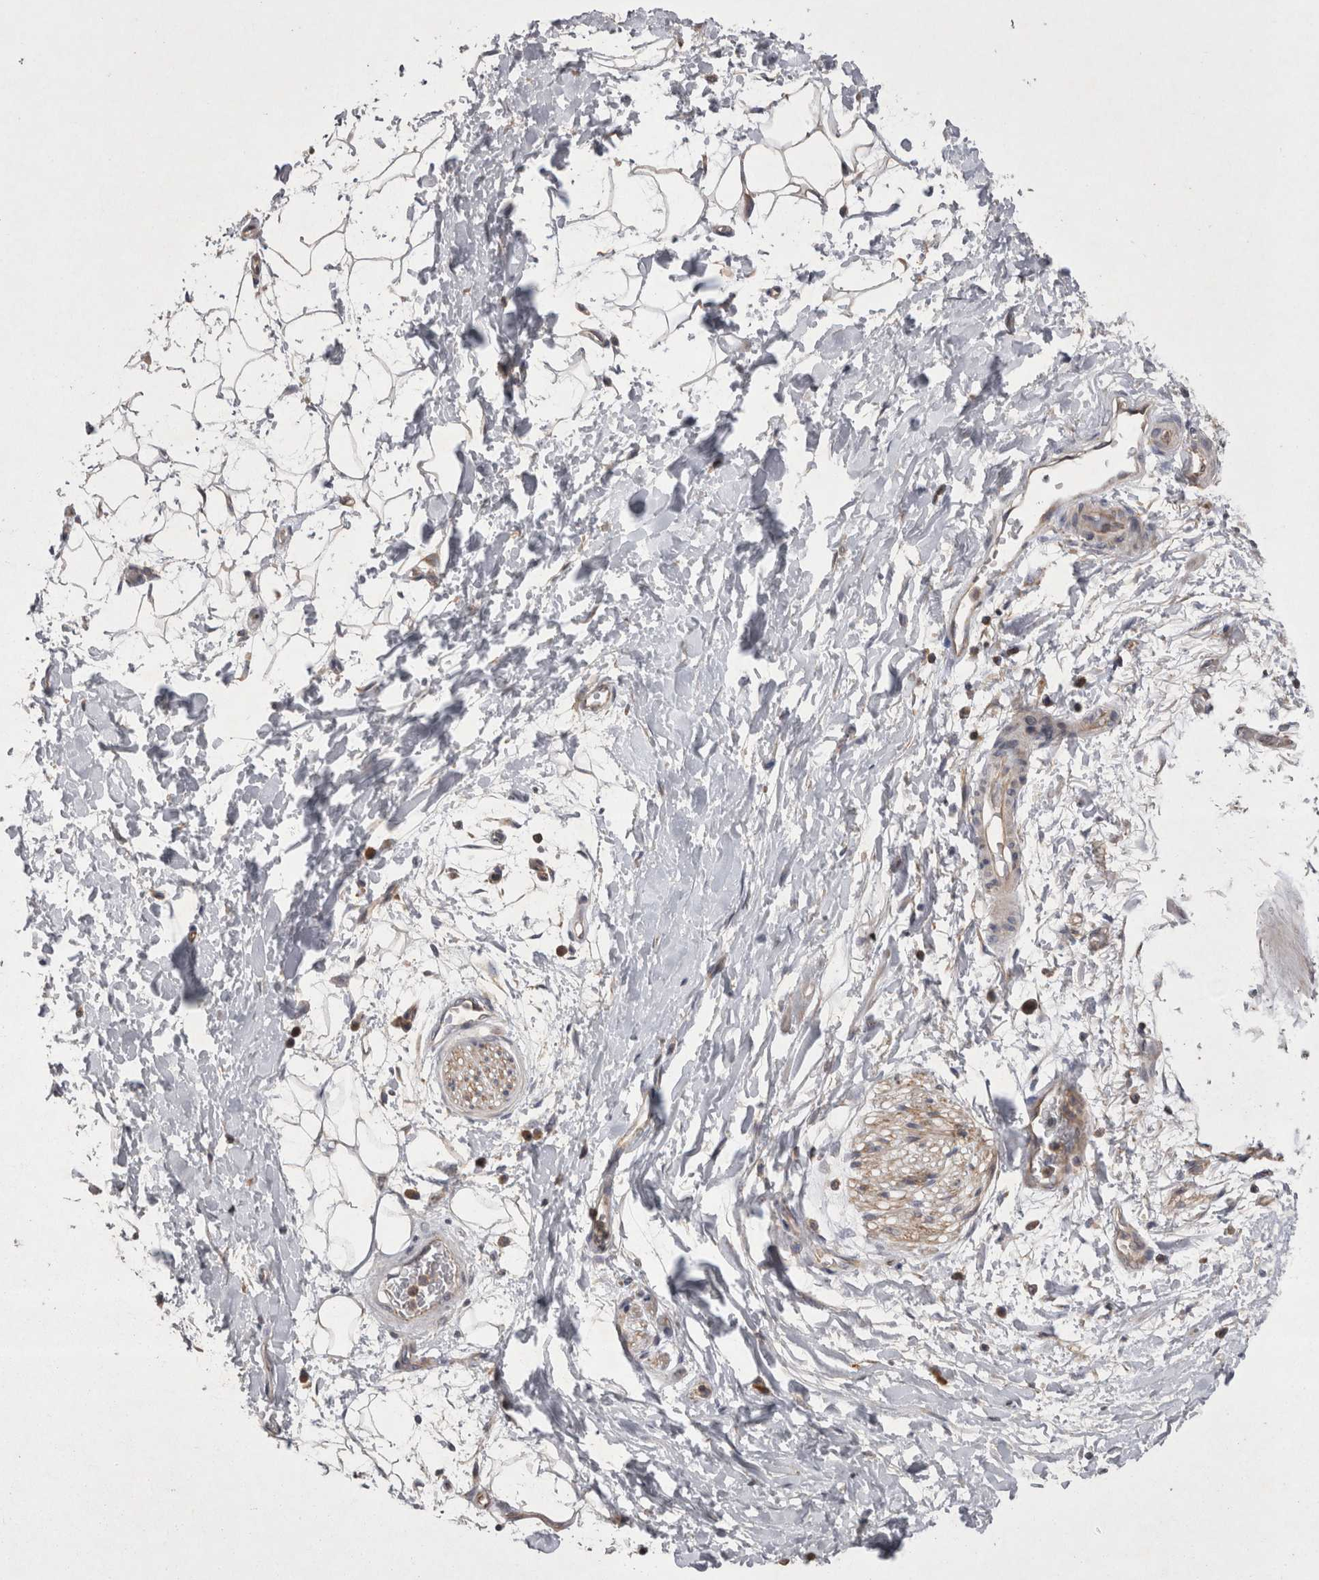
{"staining": {"intensity": "negative", "quantity": "none", "location": "none"}, "tissue": "adipose tissue", "cell_type": "Adipocytes", "image_type": "normal", "snomed": [{"axis": "morphology", "description": "Normal tissue, NOS"}, {"axis": "topography", "description": "Soft tissue"}], "caption": "This is an immunohistochemistry photomicrograph of normal adipose tissue. There is no positivity in adipocytes.", "gene": "TSPOAP1", "patient": {"sex": "male", "age": 72}}